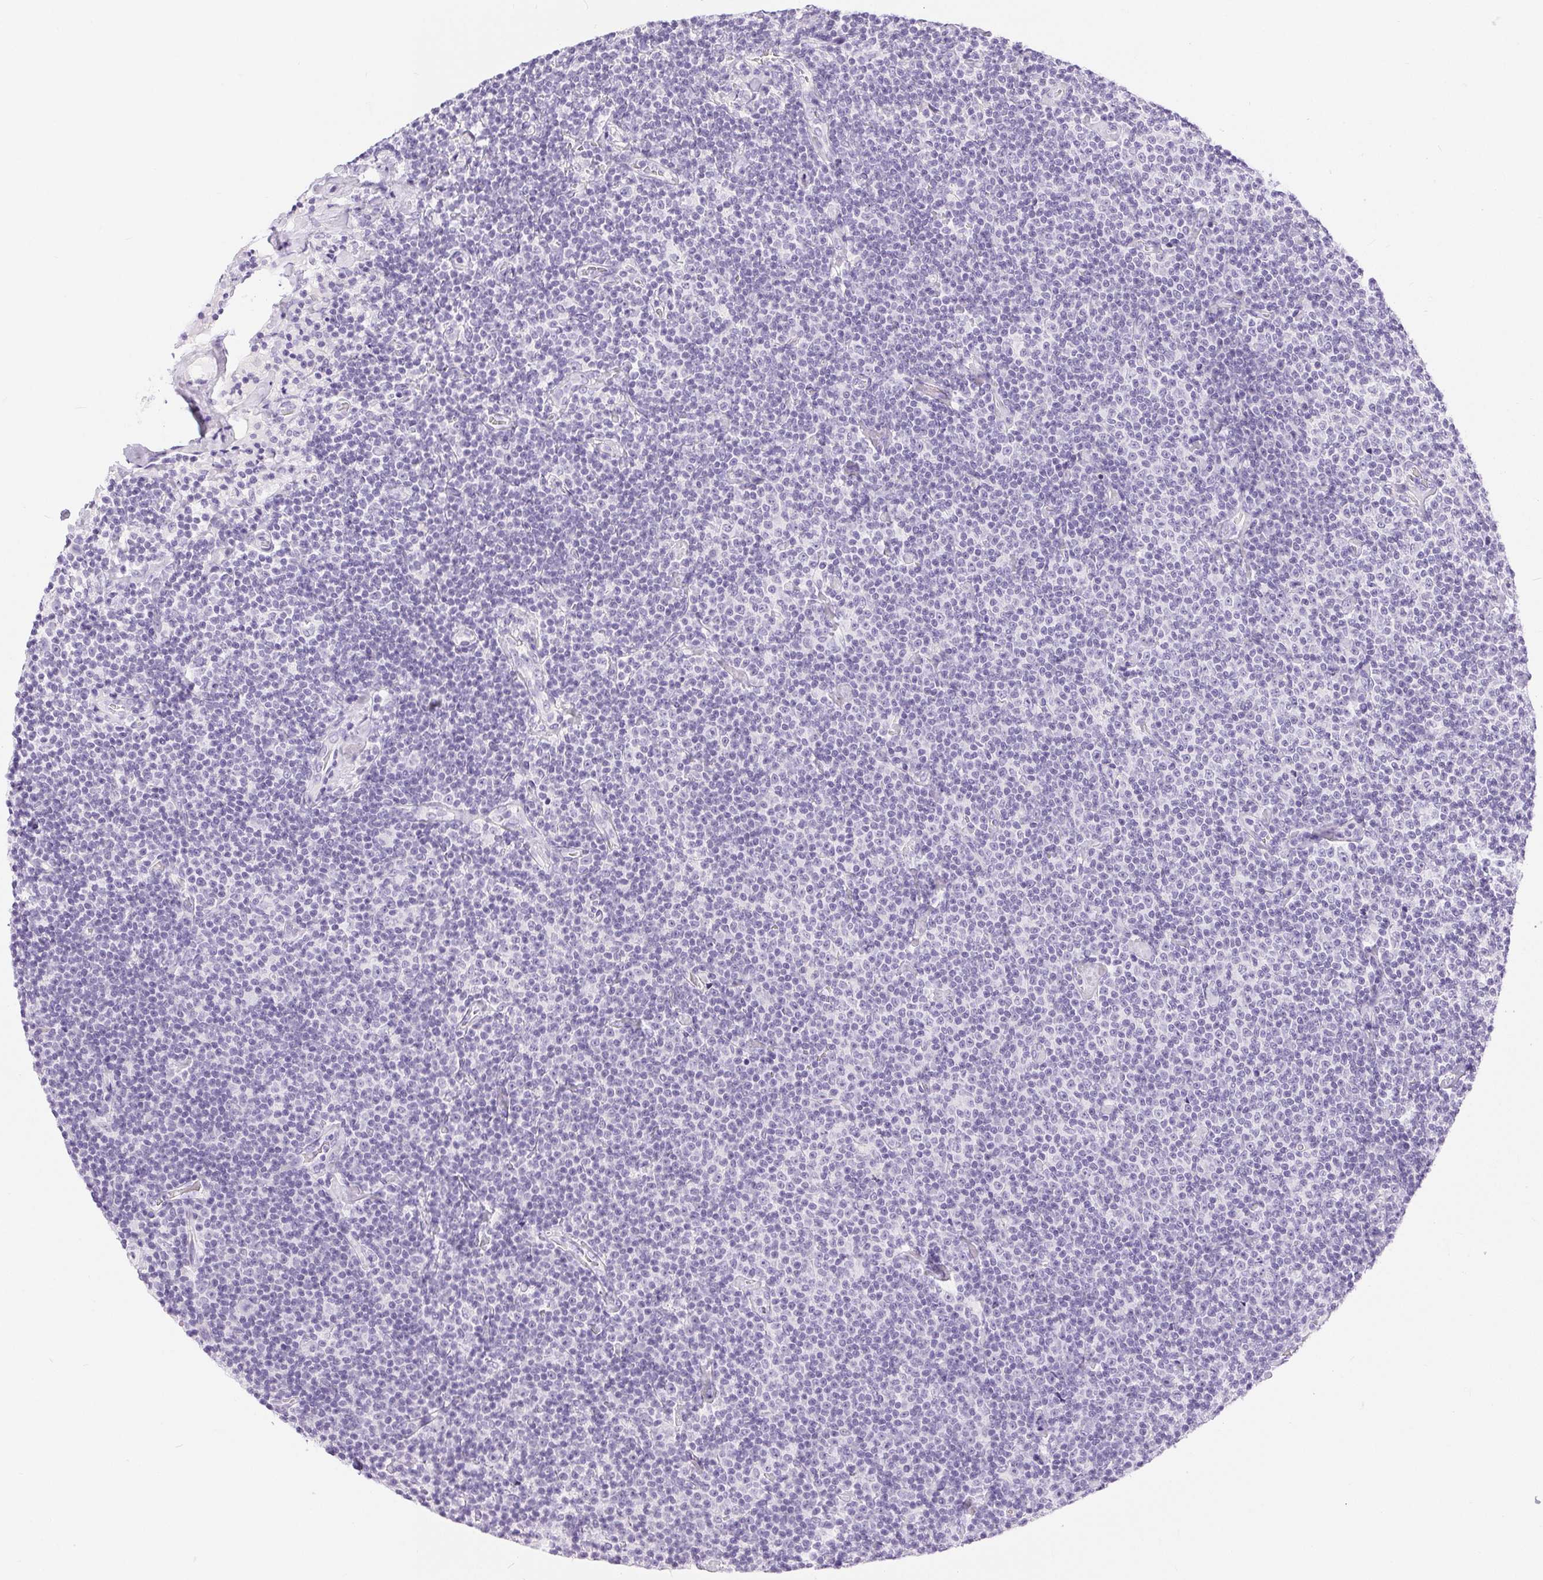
{"staining": {"intensity": "negative", "quantity": "none", "location": "none"}, "tissue": "lymphoma", "cell_type": "Tumor cells", "image_type": "cancer", "snomed": [{"axis": "morphology", "description": "Malignant lymphoma, non-Hodgkin's type, Low grade"}, {"axis": "topography", "description": "Lymph node"}], "caption": "Protein analysis of lymphoma demonstrates no significant expression in tumor cells.", "gene": "XDH", "patient": {"sex": "male", "age": 81}}